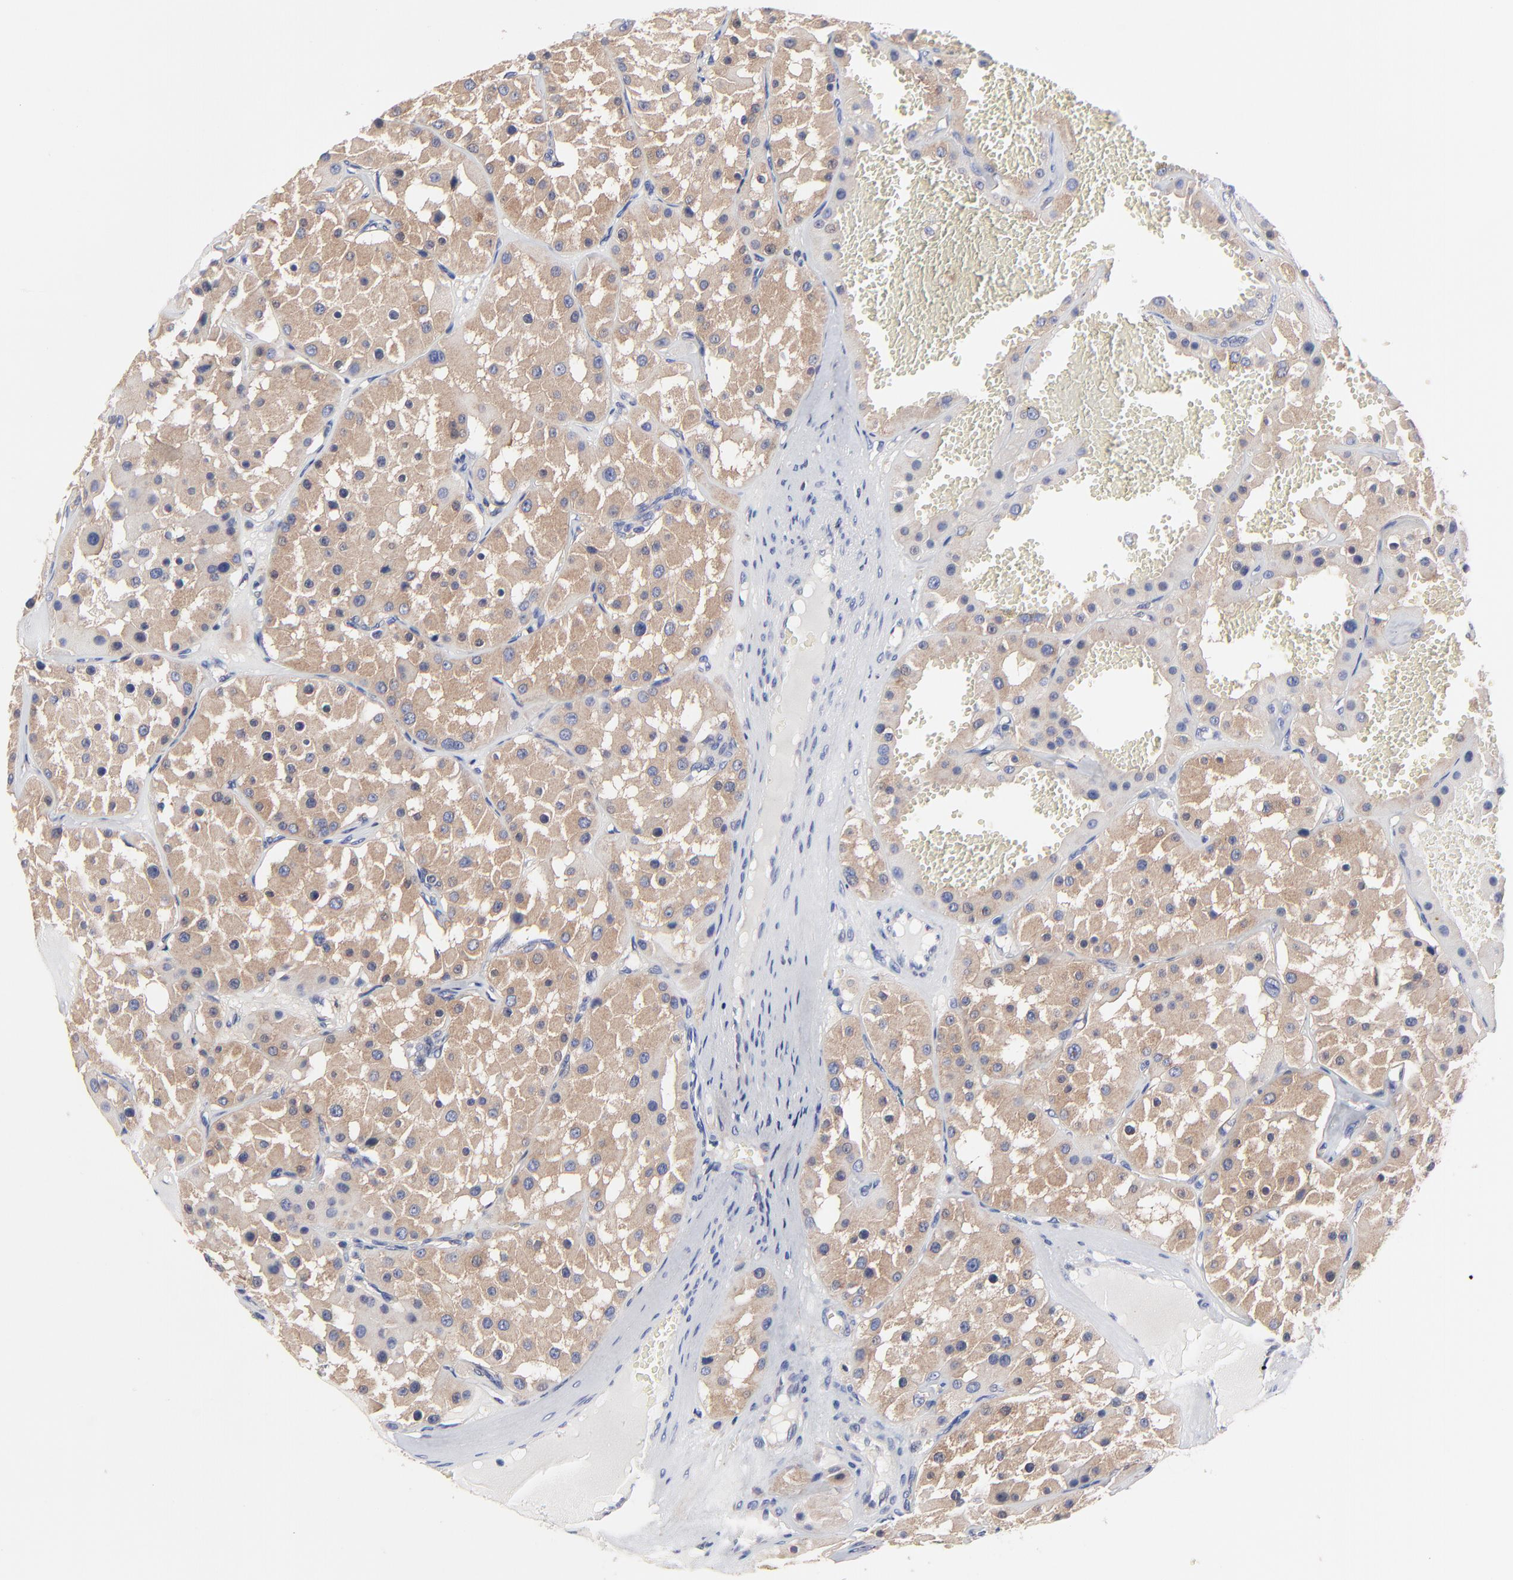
{"staining": {"intensity": "moderate", "quantity": ">75%", "location": "cytoplasmic/membranous"}, "tissue": "renal cancer", "cell_type": "Tumor cells", "image_type": "cancer", "snomed": [{"axis": "morphology", "description": "Adenocarcinoma, uncertain malignant potential"}, {"axis": "topography", "description": "Kidney"}], "caption": "This histopathology image exhibits IHC staining of human renal cancer, with medium moderate cytoplasmic/membranous expression in about >75% of tumor cells.", "gene": "PPFIBP2", "patient": {"sex": "male", "age": 63}}